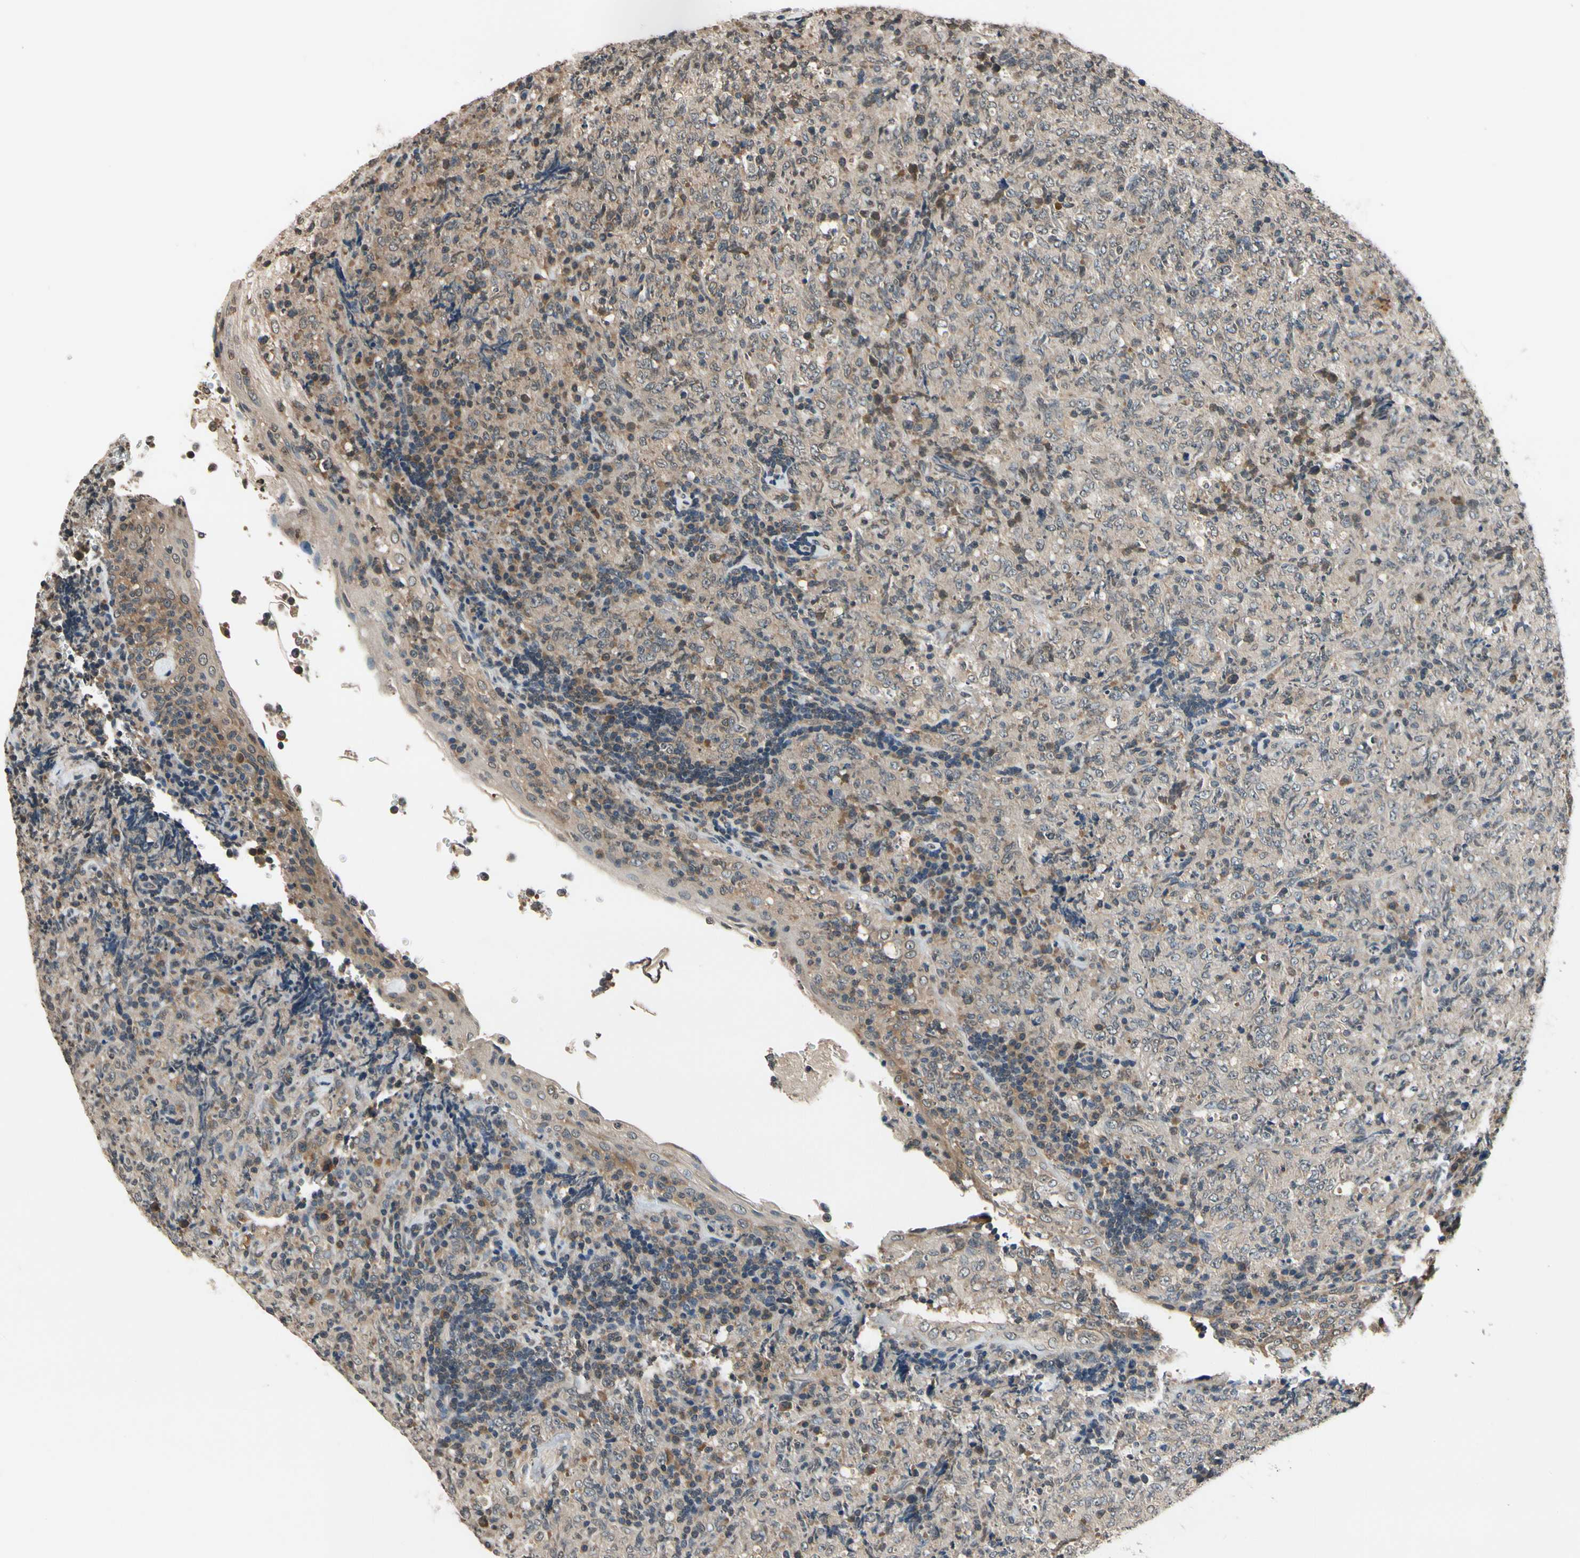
{"staining": {"intensity": "weak", "quantity": "25%-75%", "location": "cytoplasmic/membranous"}, "tissue": "lymphoma", "cell_type": "Tumor cells", "image_type": "cancer", "snomed": [{"axis": "morphology", "description": "Malignant lymphoma, non-Hodgkin's type, High grade"}, {"axis": "topography", "description": "Tonsil"}], "caption": "Protein staining exhibits weak cytoplasmic/membranous expression in approximately 25%-75% of tumor cells in lymphoma.", "gene": "GCLC", "patient": {"sex": "female", "age": 36}}